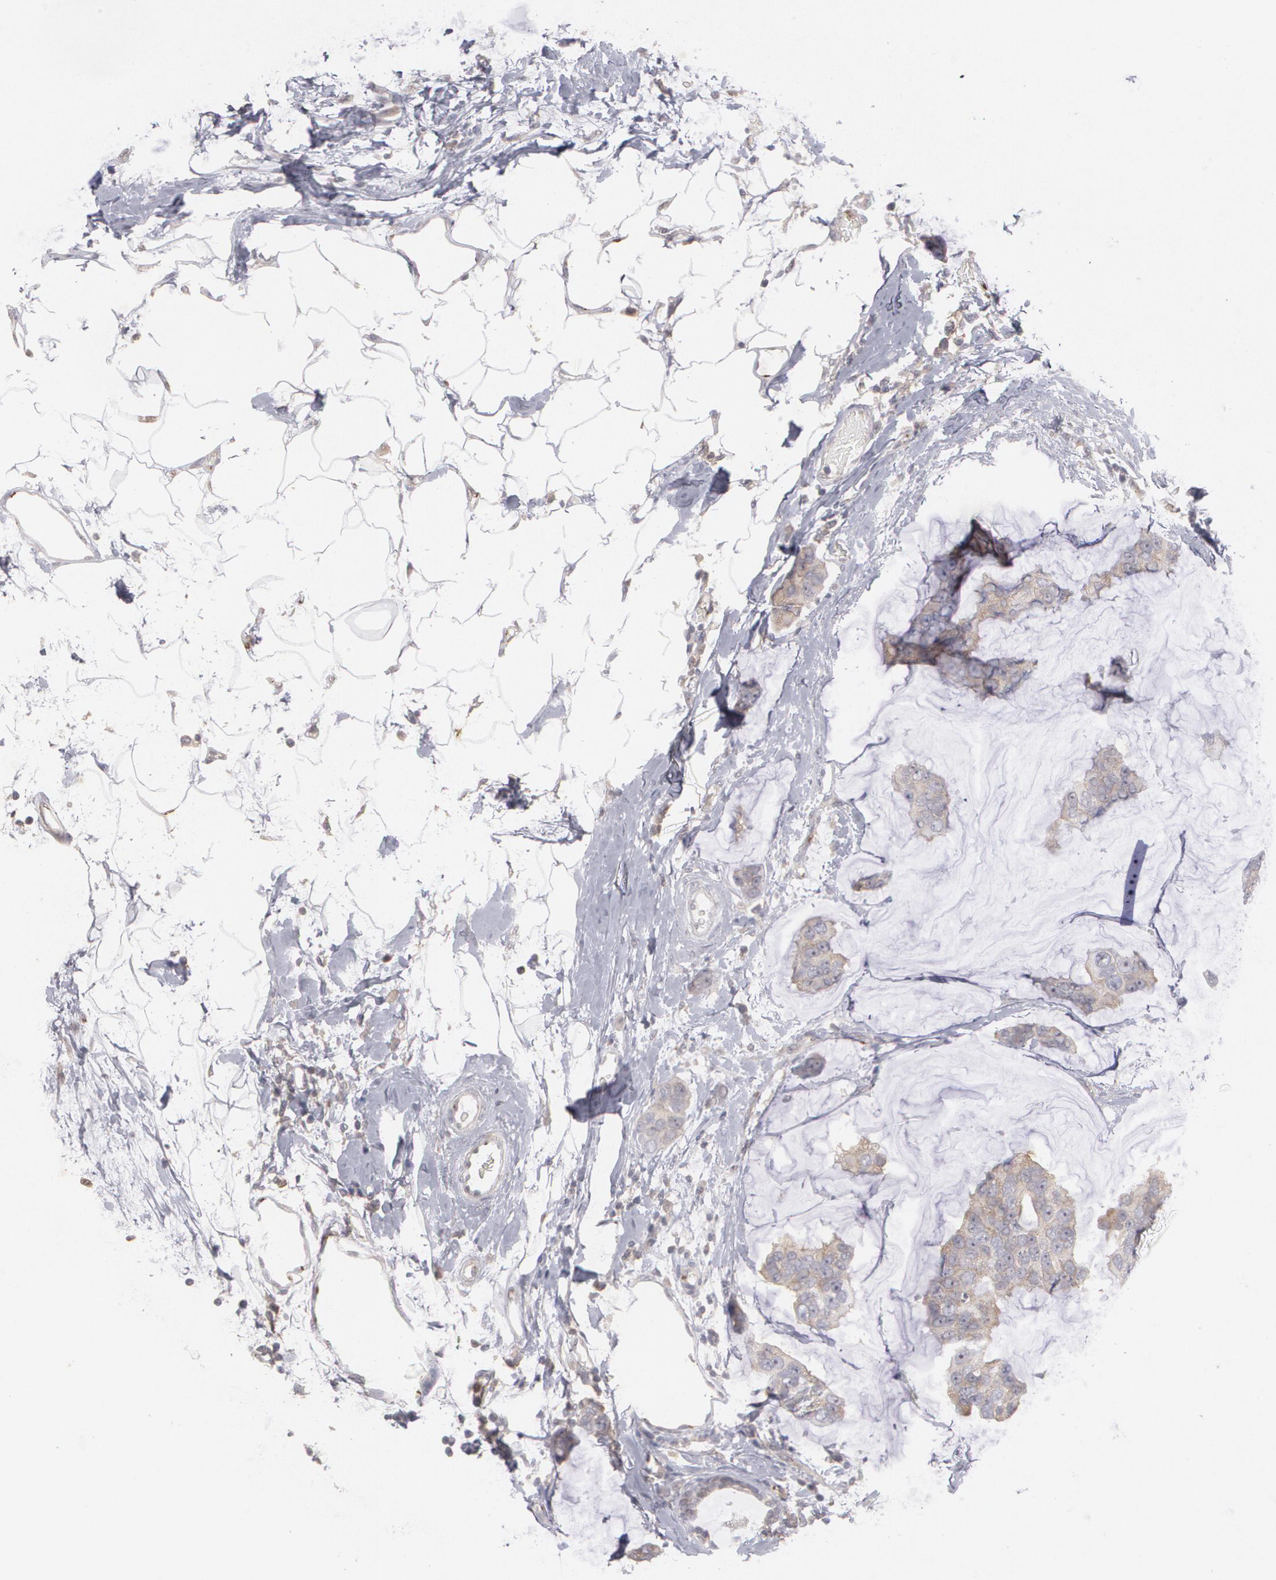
{"staining": {"intensity": "weak", "quantity": ">75%", "location": "cytoplasmic/membranous"}, "tissue": "breast cancer", "cell_type": "Tumor cells", "image_type": "cancer", "snomed": [{"axis": "morphology", "description": "Normal tissue, NOS"}, {"axis": "morphology", "description": "Duct carcinoma"}, {"axis": "topography", "description": "Breast"}], "caption": "A brown stain shows weak cytoplasmic/membranous positivity of a protein in breast cancer (infiltrating ductal carcinoma) tumor cells. (DAB (3,3'-diaminobenzidine) = brown stain, brightfield microscopy at high magnification).", "gene": "HTT", "patient": {"sex": "female", "age": 50}}